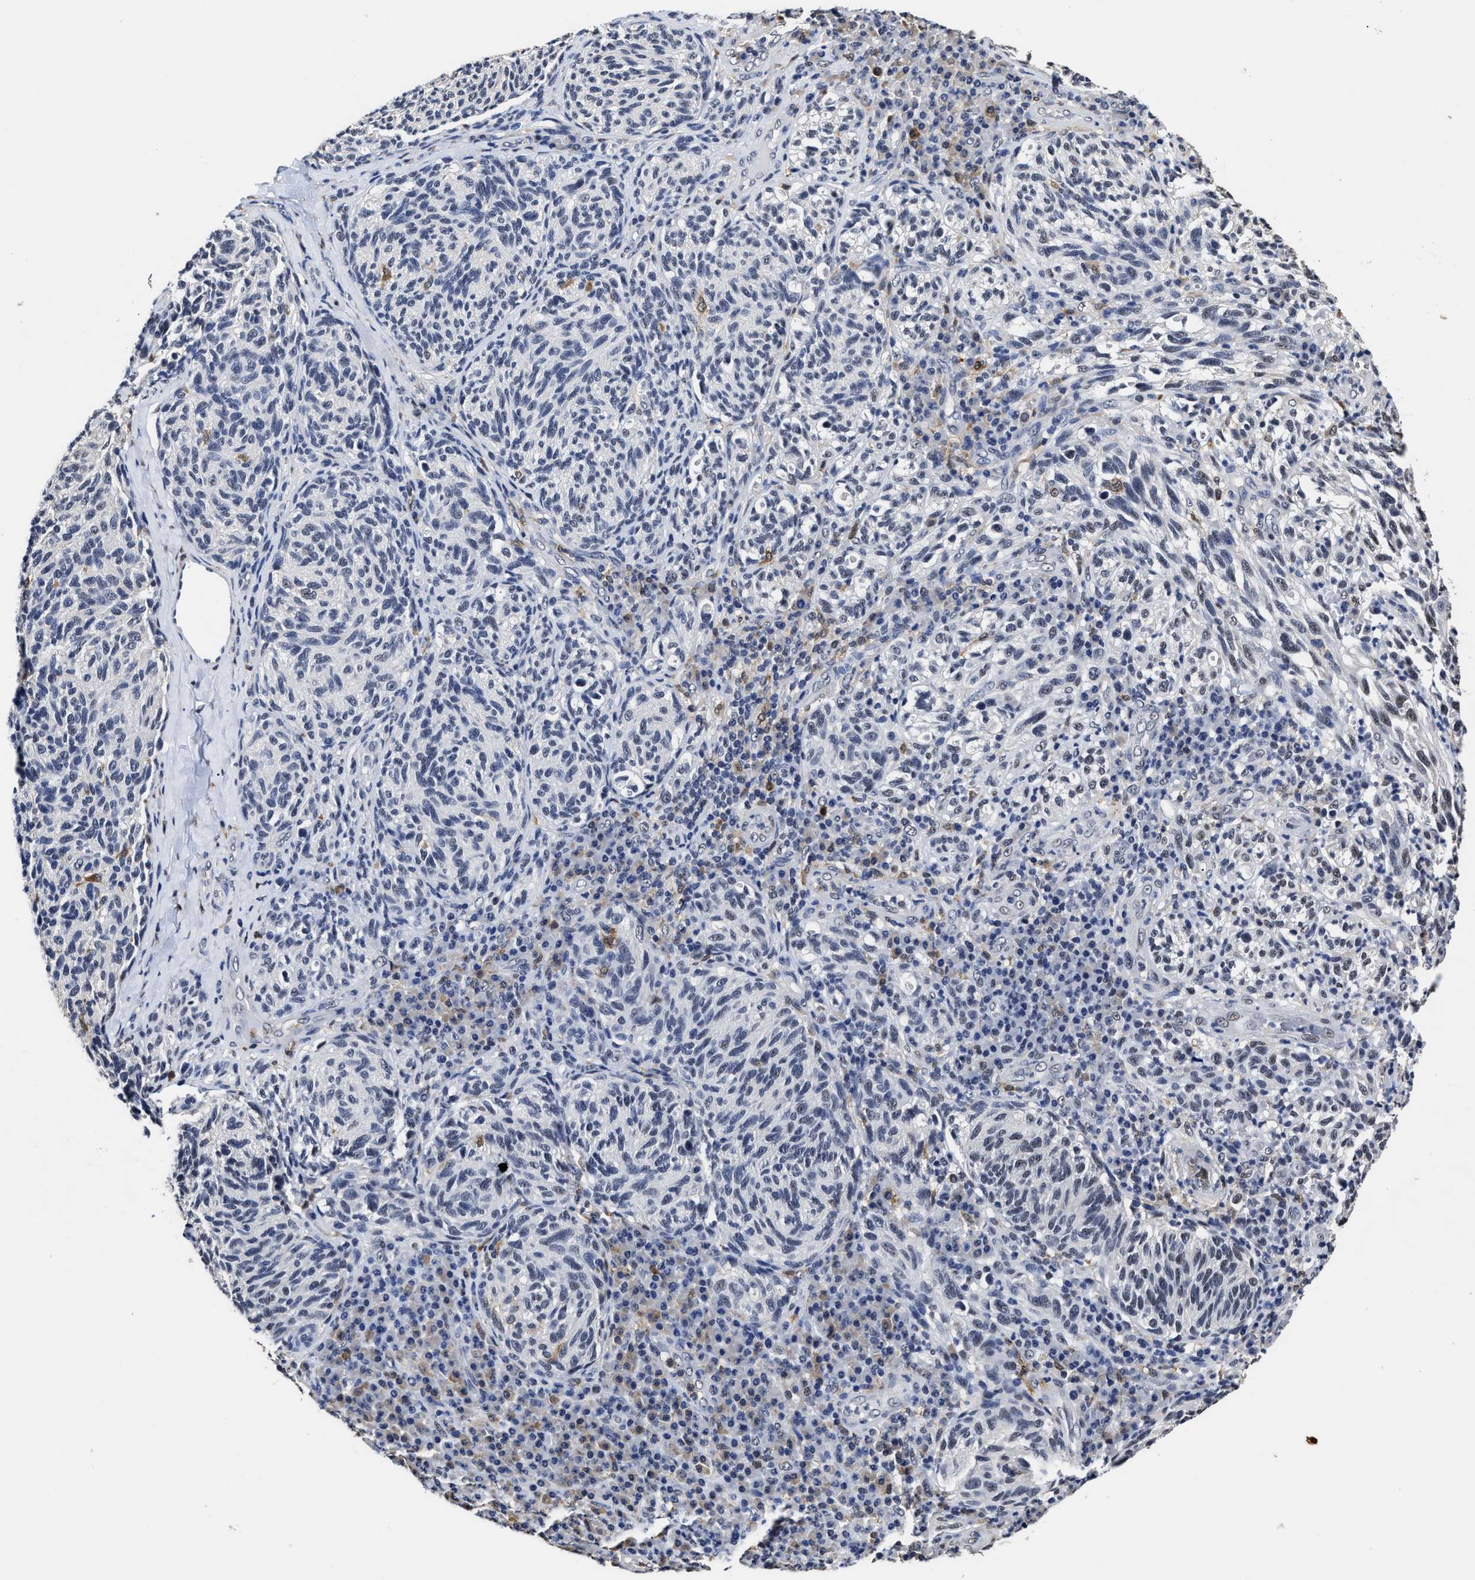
{"staining": {"intensity": "negative", "quantity": "none", "location": "none"}, "tissue": "melanoma", "cell_type": "Tumor cells", "image_type": "cancer", "snomed": [{"axis": "morphology", "description": "Malignant melanoma, NOS"}, {"axis": "topography", "description": "Skin"}], "caption": "Malignant melanoma was stained to show a protein in brown. There is no significant positivity in tumor cells.", "gene": "PRPF4B", "patient": {"sex": "female", "age": 73}}